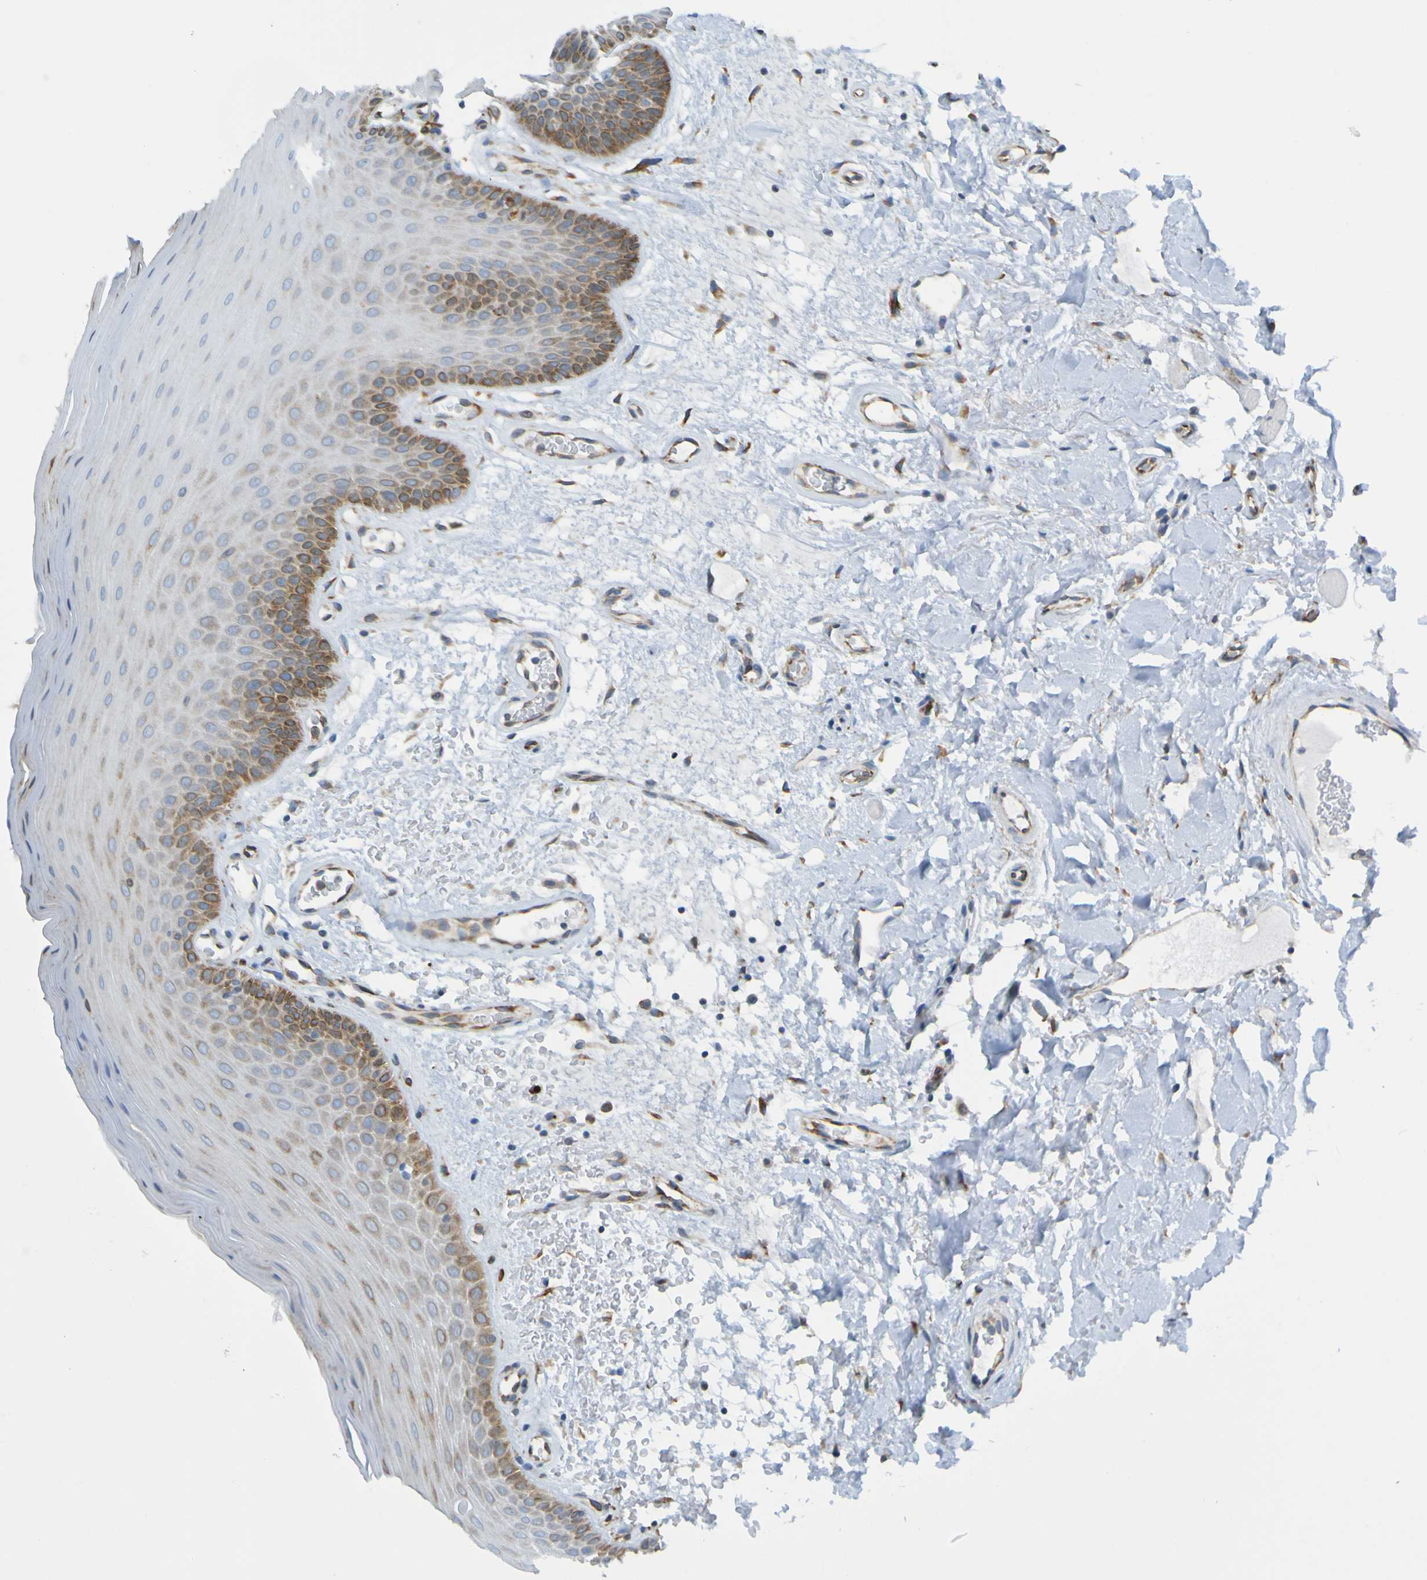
{"staining": {"intensity": "weak", "quantity": "25%-75%", "location": "cytoplasmic/membranous"}, "tissue": "oral mucosa", "cell_type": "Squamous epithelial cells", "image_type": "normal", "snomed": [{"axis": "morphology", "description": "Normal tissue, NOS"}, {"axis": "morphology", "description": "Squamous cell carcinoma, NOS"}, {"axis": "topography", "description": "Skeletal muscle"}, {"axis": "topography", "description": "Adipose tissue"}, {"axis": "topography", "description": "Vascular tissue"}, {"axis": "topography", "description": "Oral tissue"}, {"axis": "topography", "description": "Peripheral nerve tissue"}, {"axis": "topography", "description": "Head-Neck"}], "caption": "High-power microscopy captured an immunohistochemistry image of normal oral mucosa, revealing weak cytoplasmic/membranous positivity in about 25%-75% of squamous epithelial cells.", "gene": "SSR1", "patient": {"sex": "male", "age": 71}}